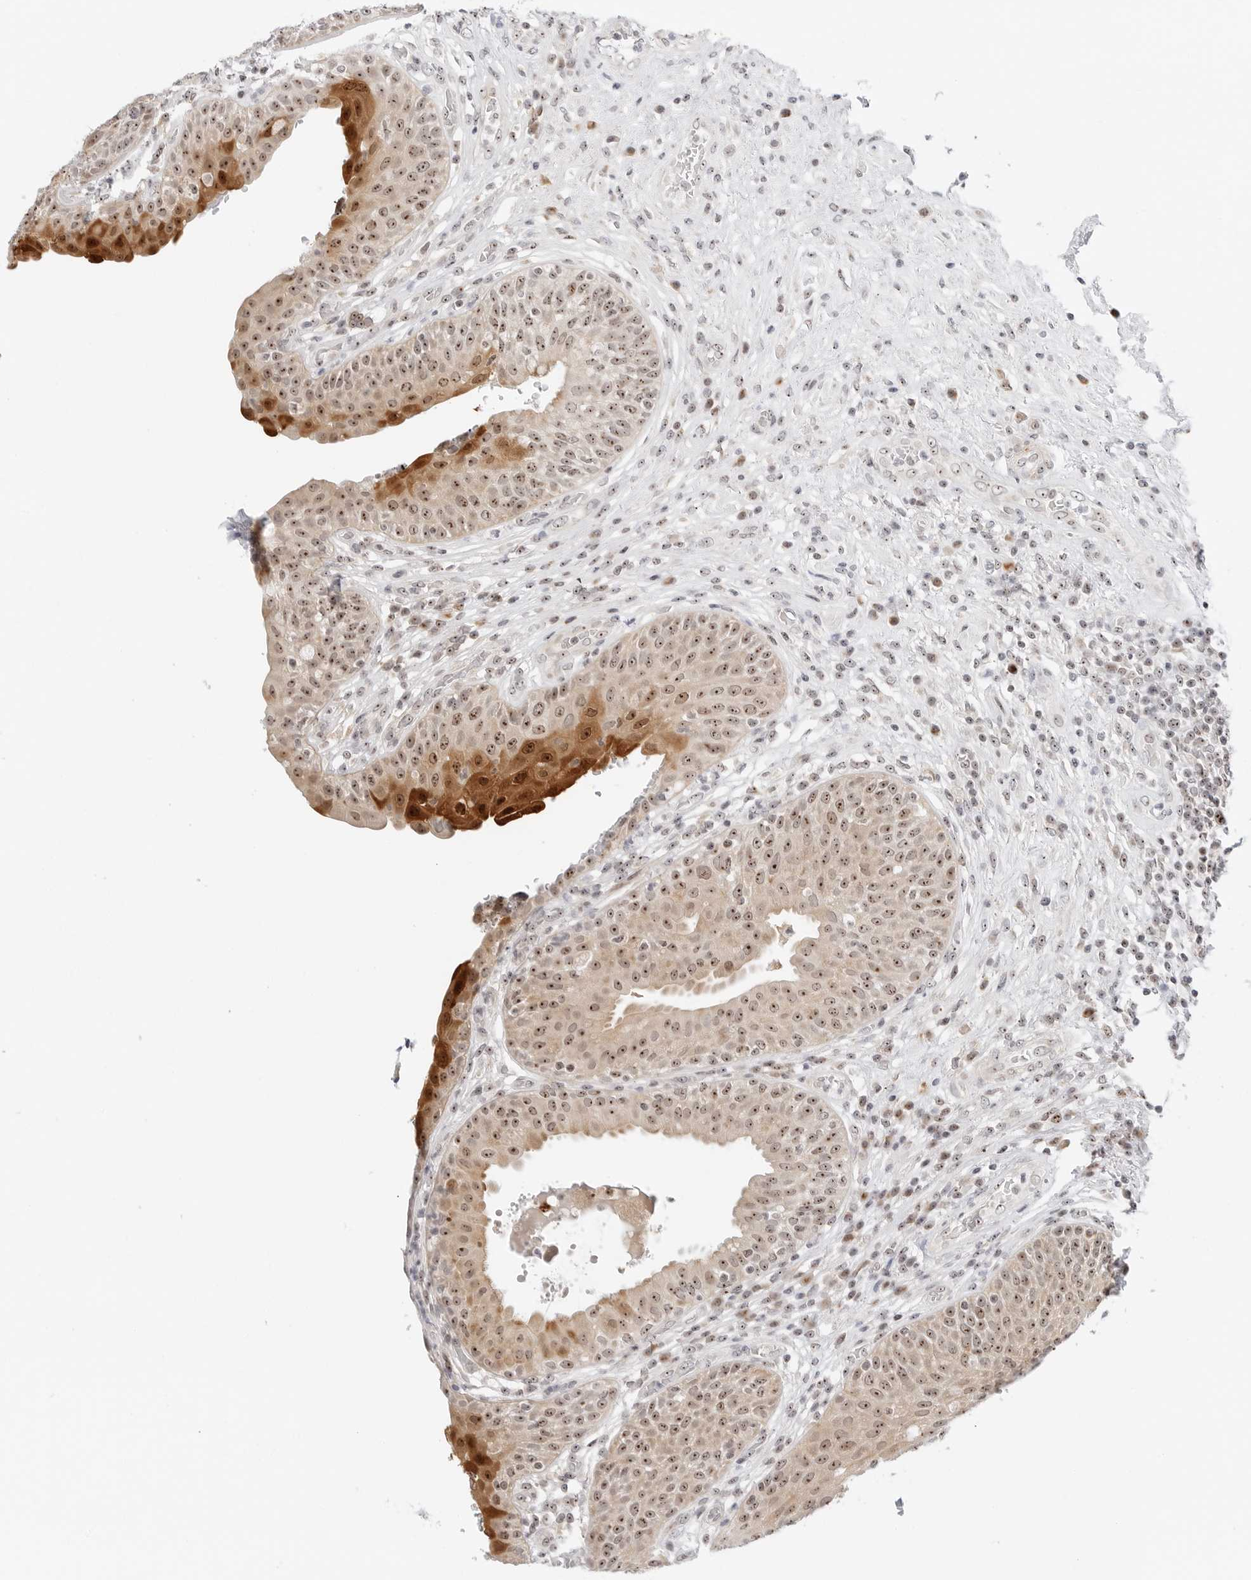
{"staining": {"intensity": "moderate", "quantity": "25%-75%", "location": "cytoplasmic/membranous,nuclear"}, "tissue": "urinary bladder", "cell_type": "Urothelial cells", "image_type": "normal", "snomed": [{"axis": "morphology", "description": "Normal tissue, NOS"}, {"axis": "topography", "description": "Urinary bladder"}], "caption": "Urinary bladder stained with a brown dye displays moderate cytoplasmic/membranous,nuclear positive staining in approximately 25%-75% of urothelial cells.", "gene": "RIMKLA", "patient": {"sex": "female", "age": 62}}